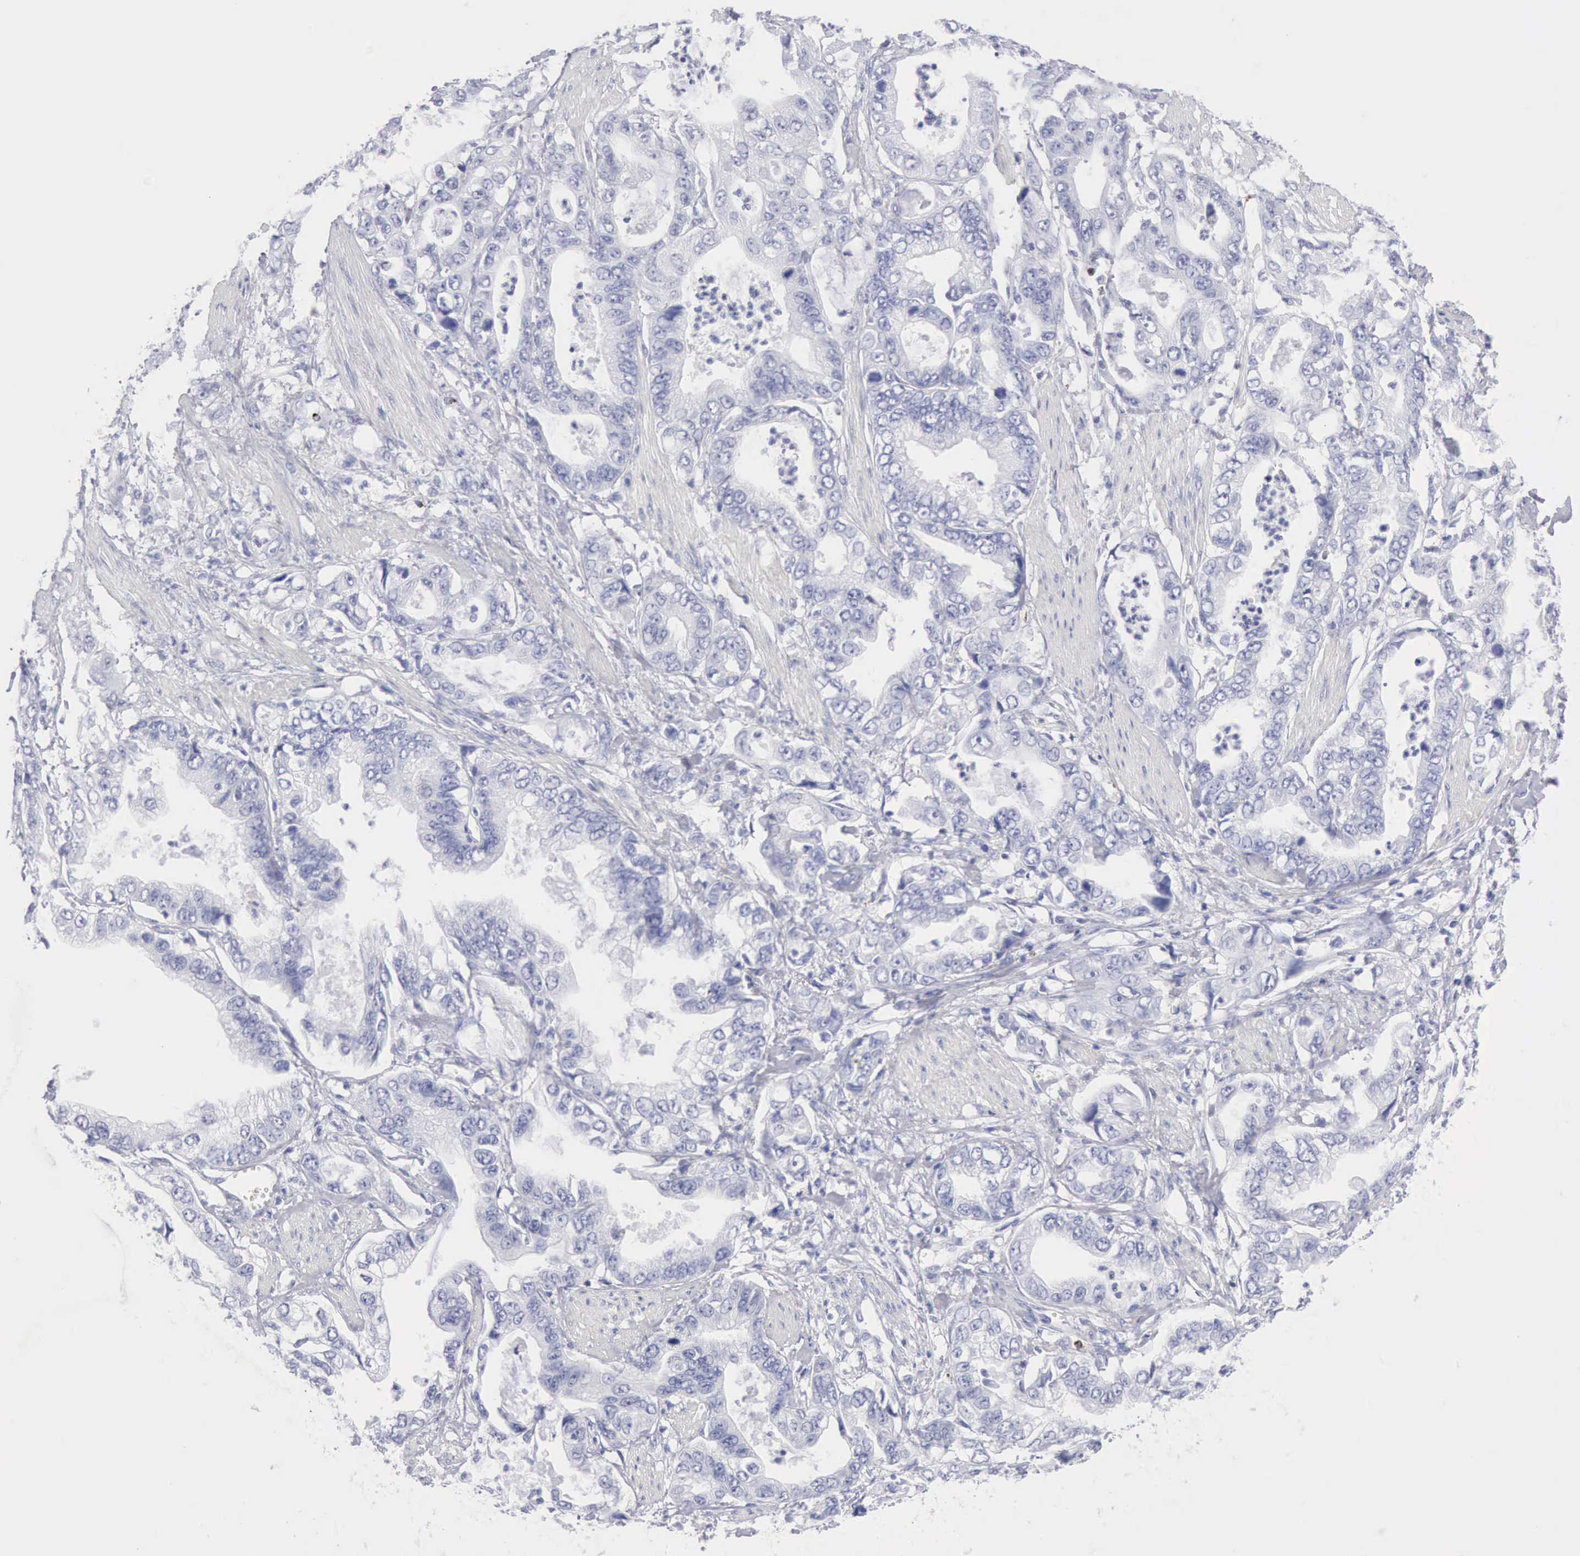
{"staining": {"intensity": "negative", "quantity": "none", "location": "none"}, "tissue": "stomach cancer", "cell_type": "Tumor cells", "image_type": "cancer", "snomed": [{"axis": "morphology", "description": "Adenocarcinoma, NOS"}, {"axis": "topography", "description": "Pancreas"}, {"axis": "topography", "description": "Stomach, upper"}], "caption": "Immunohistochemical staining of human stomach adenocarcinoma demonstrates no significant expression in tumor cells. The staining was performed using DAB (3,3'-diaminobenzidine) to visualize the protein expression in brown, while the nuclei were stained in blue with hematoxylin (Magnification: 20x).", "gene": "GZMB", "patient": {"sex": "male", "age": 77}}